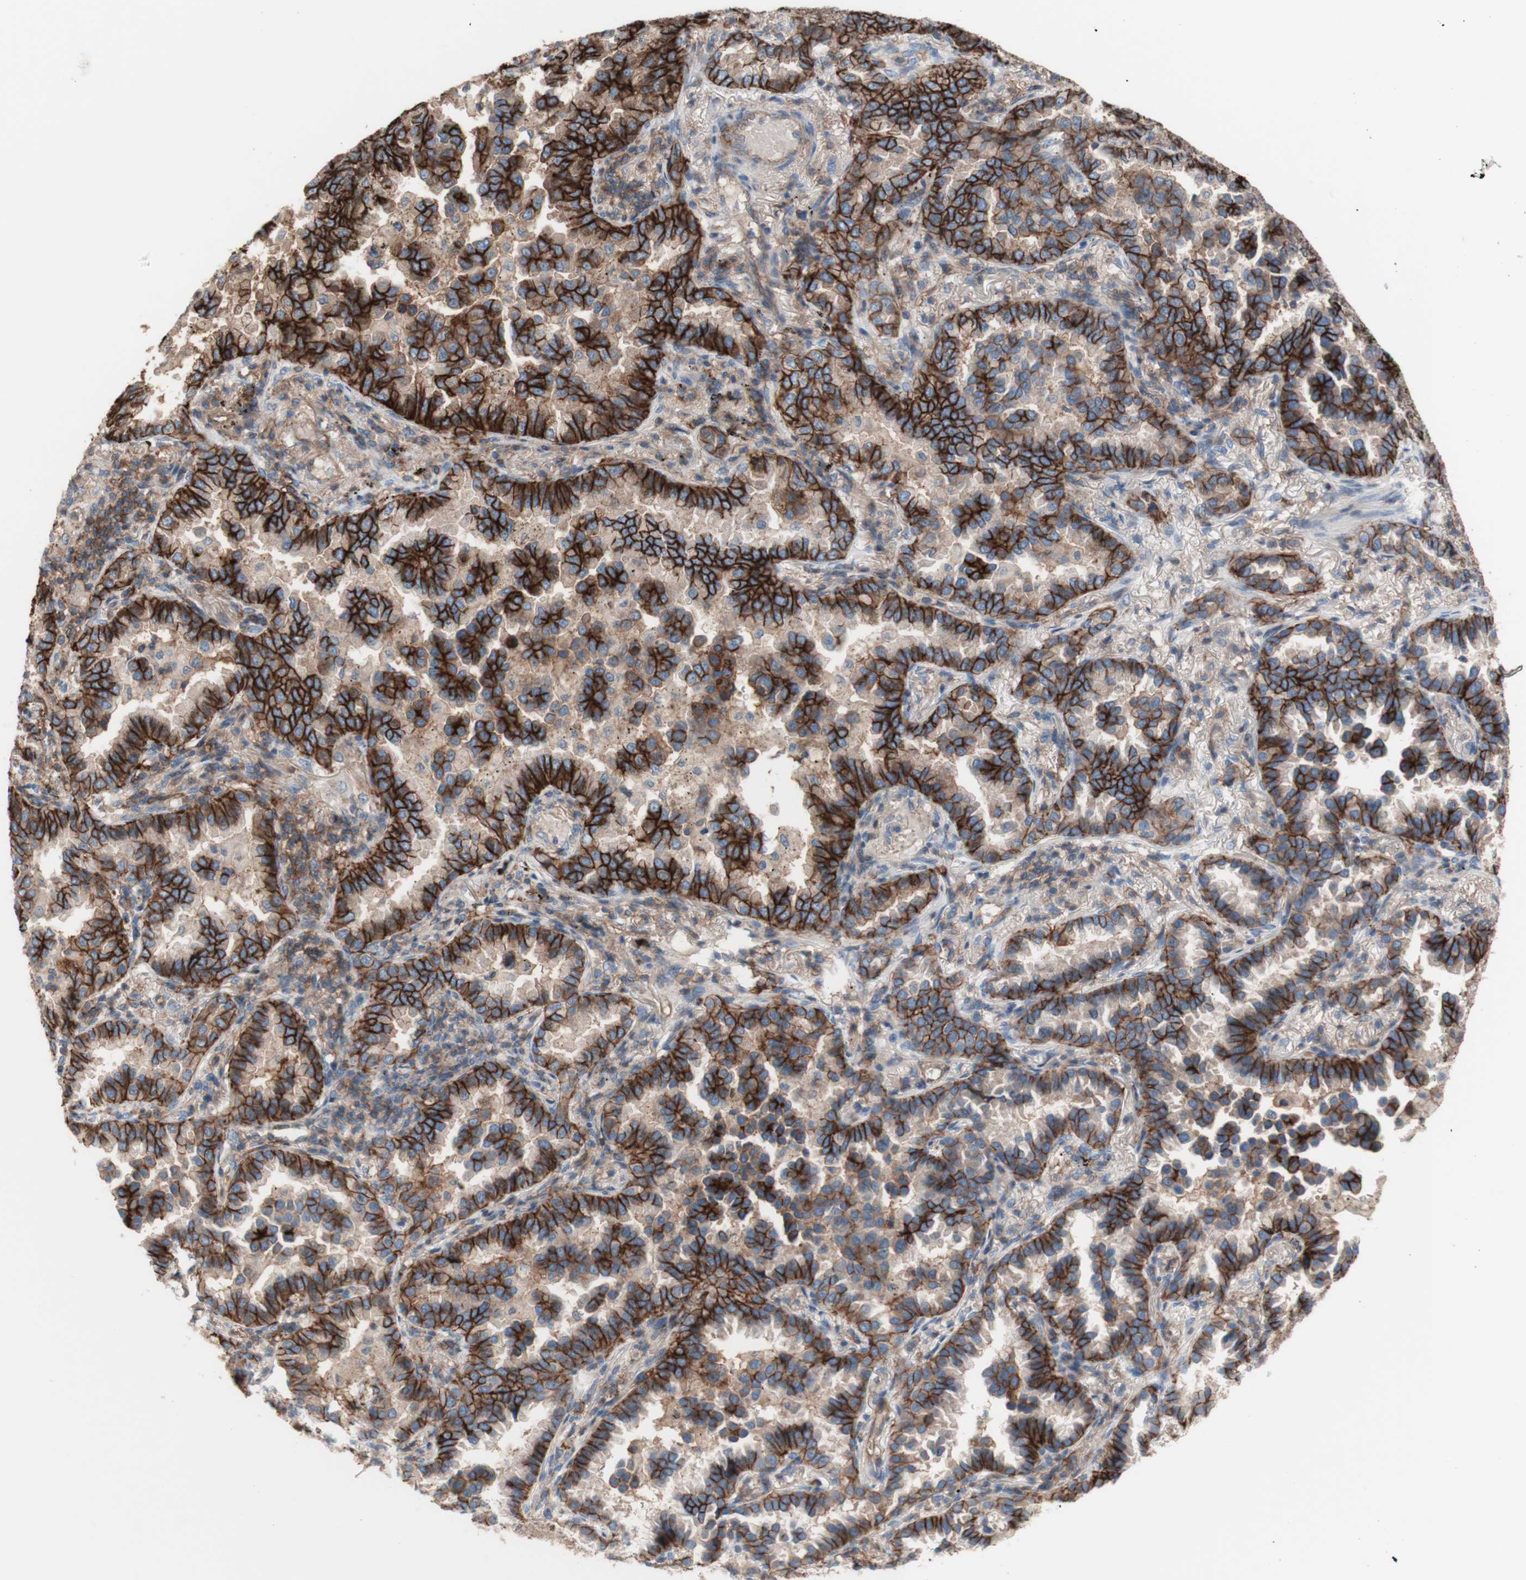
{"staining": {"intensity": "strong", "quantity": ">75%", "location": "cytoplasmic/membranous"}, "tissue": "lung cancer", "cell_type": "Tumor cells", "image_type": "cancer", "snomed": [{"axis": "morphology", "description": "Normal tissue, NOS"}, {"axis": "morphology", "description": "Adenocarcinoma, NOS"}, {"axis": "topography", "description": "Lung"}], "caption": "This photomicrograph displays lung cancer (adenocarcinoma) stained with immunohistochemistry (IHC) to label a protein in brown. The cytoplasmic/membranous of tumor cells show strong positivity for the protein. Nuclei are counter-stained blue.", "gene": "CD46", "patient": {"sex": "male", "age": 59}}